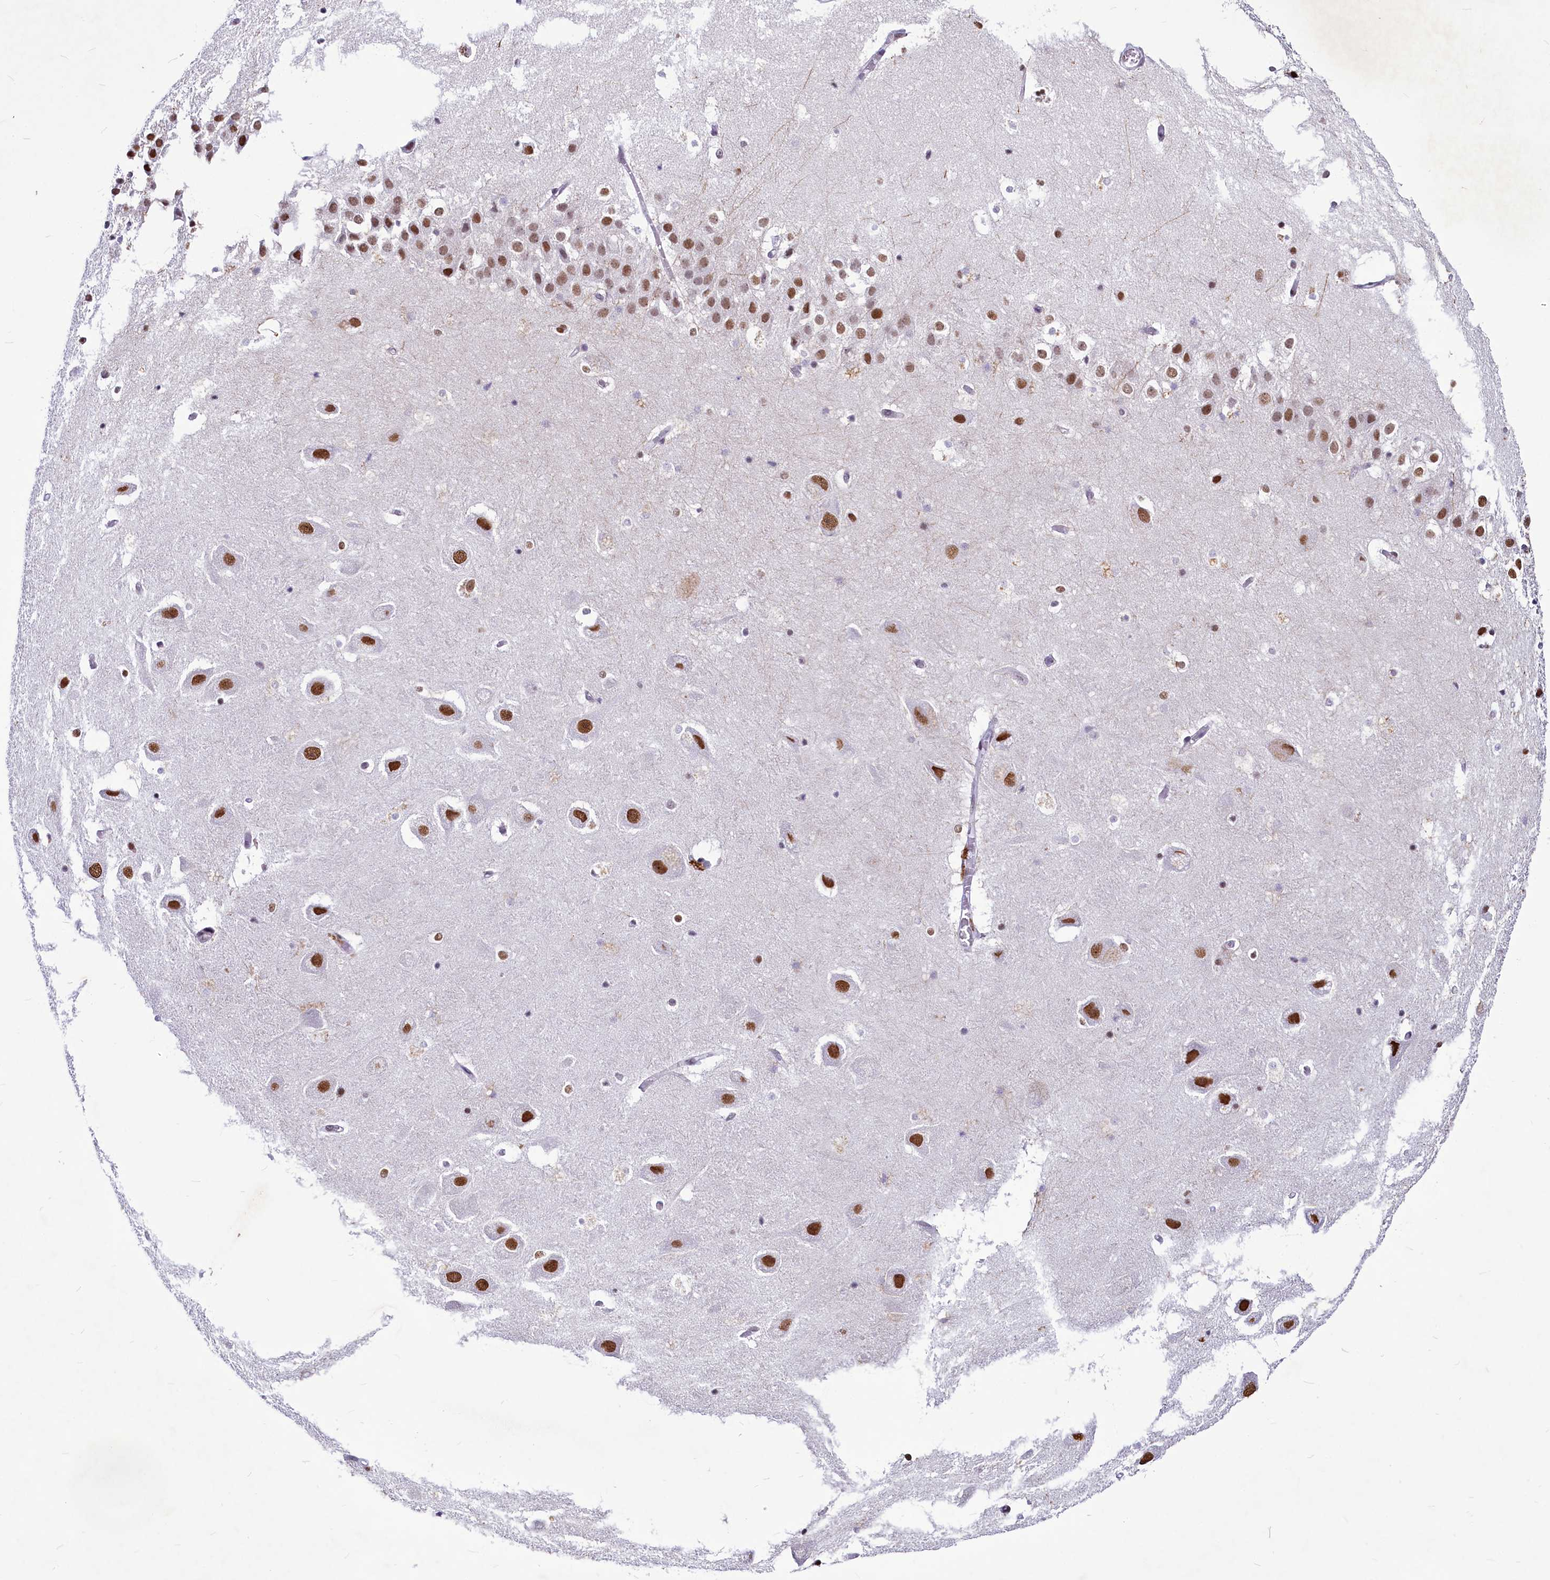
{"staining": {"intensity": "moderate", "quantity": "<25%", "location": "nuclear"}, "tissue": "hippocampus", "cell_type": "Glial cells", "image_type": "normal", "snomed": [{"axis": "morphology", "description": "Normal tissue, NOS"}, {"axis": "topography", "description": "Hippocampus"}], "caption": "This is an image of immunohistochemistry staining of benign hippocampus, which shows moderate positivity in the nuclear of glial cells.", "gene": "PARPBP", "patient": {"sex": "female", "age": 52}}